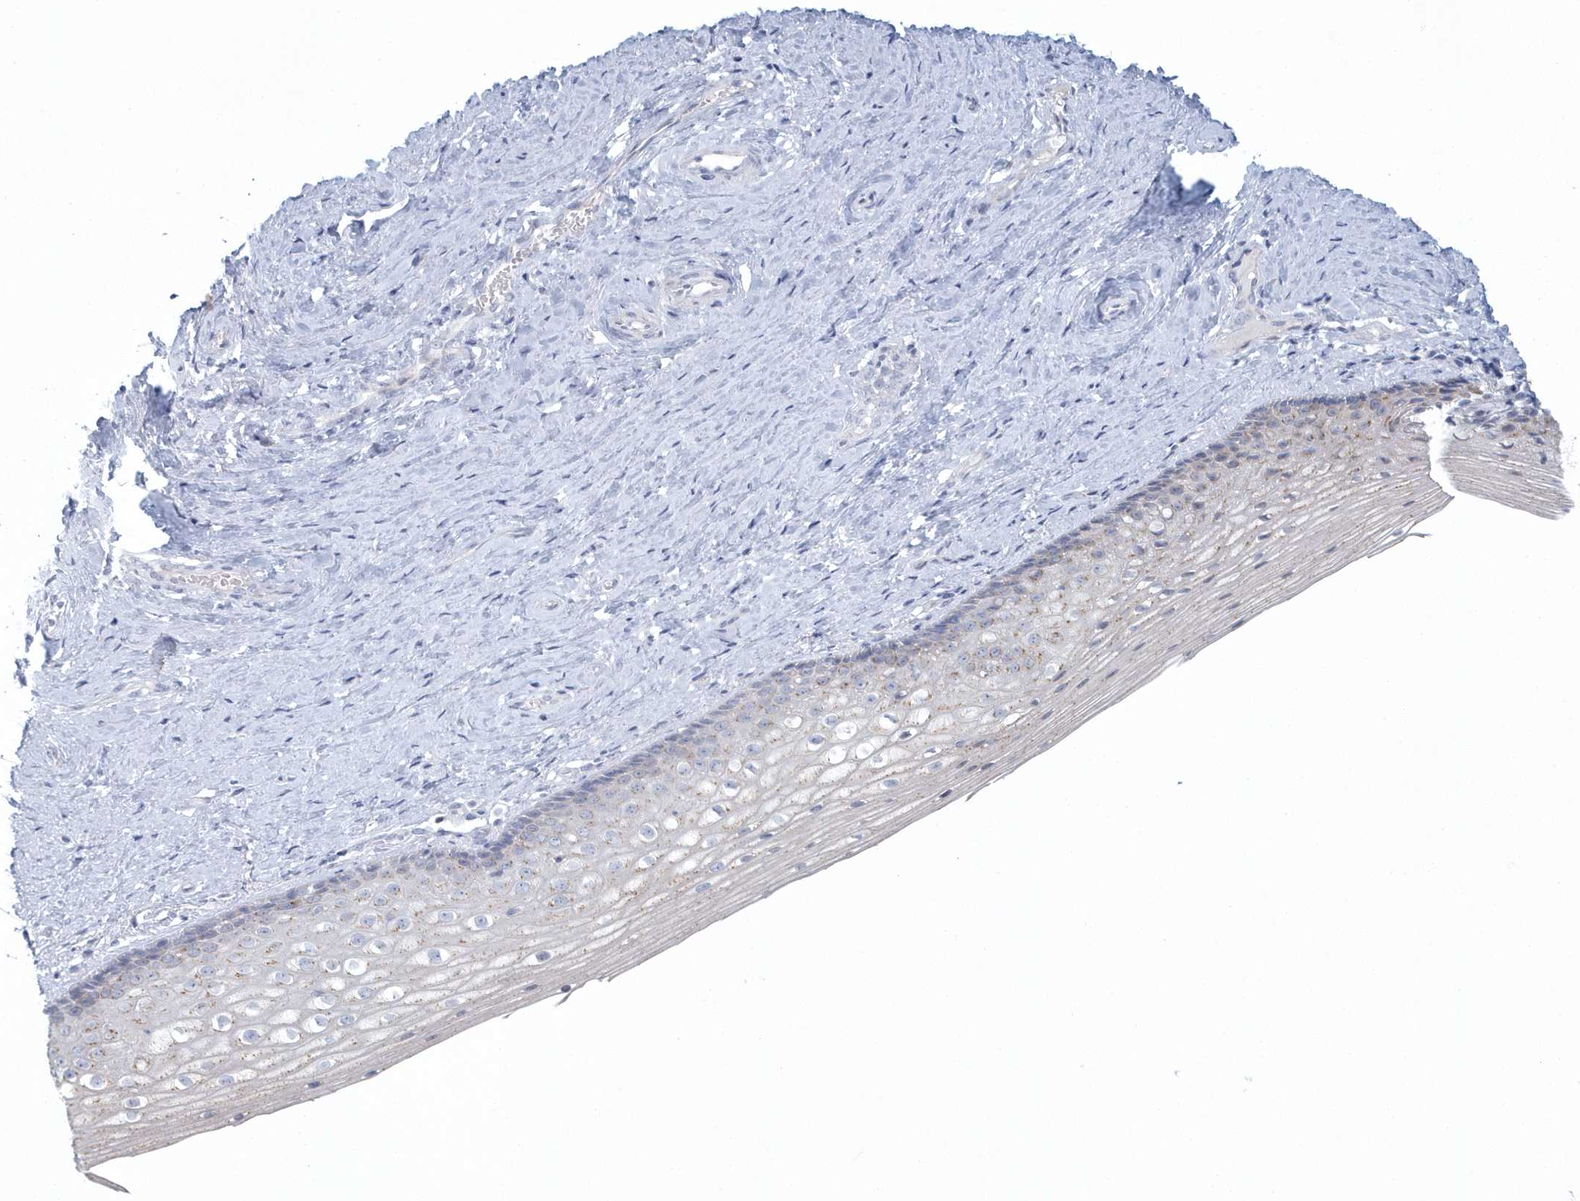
{"staining": {"intensity": "negative", "quantity": "none", "location": "none"}, "tissue": "vagina", "cell_type": "Squamous epithelial cells", "image_type": "normal", "snomed": [{"axis": "morphology", "description": "Normal tissue, NOS"}, {"axis": "topography", "description": "Vagina"}], "caption": "IHC micrograph of benign vagina: vagina stained with DAB (3,3'-diaminobenzidine) demonstrates no significant protein positivity in squamous epithelial cells.", "gene": "NIPAL1", "patient": {"sex": "female", "age": 46}}